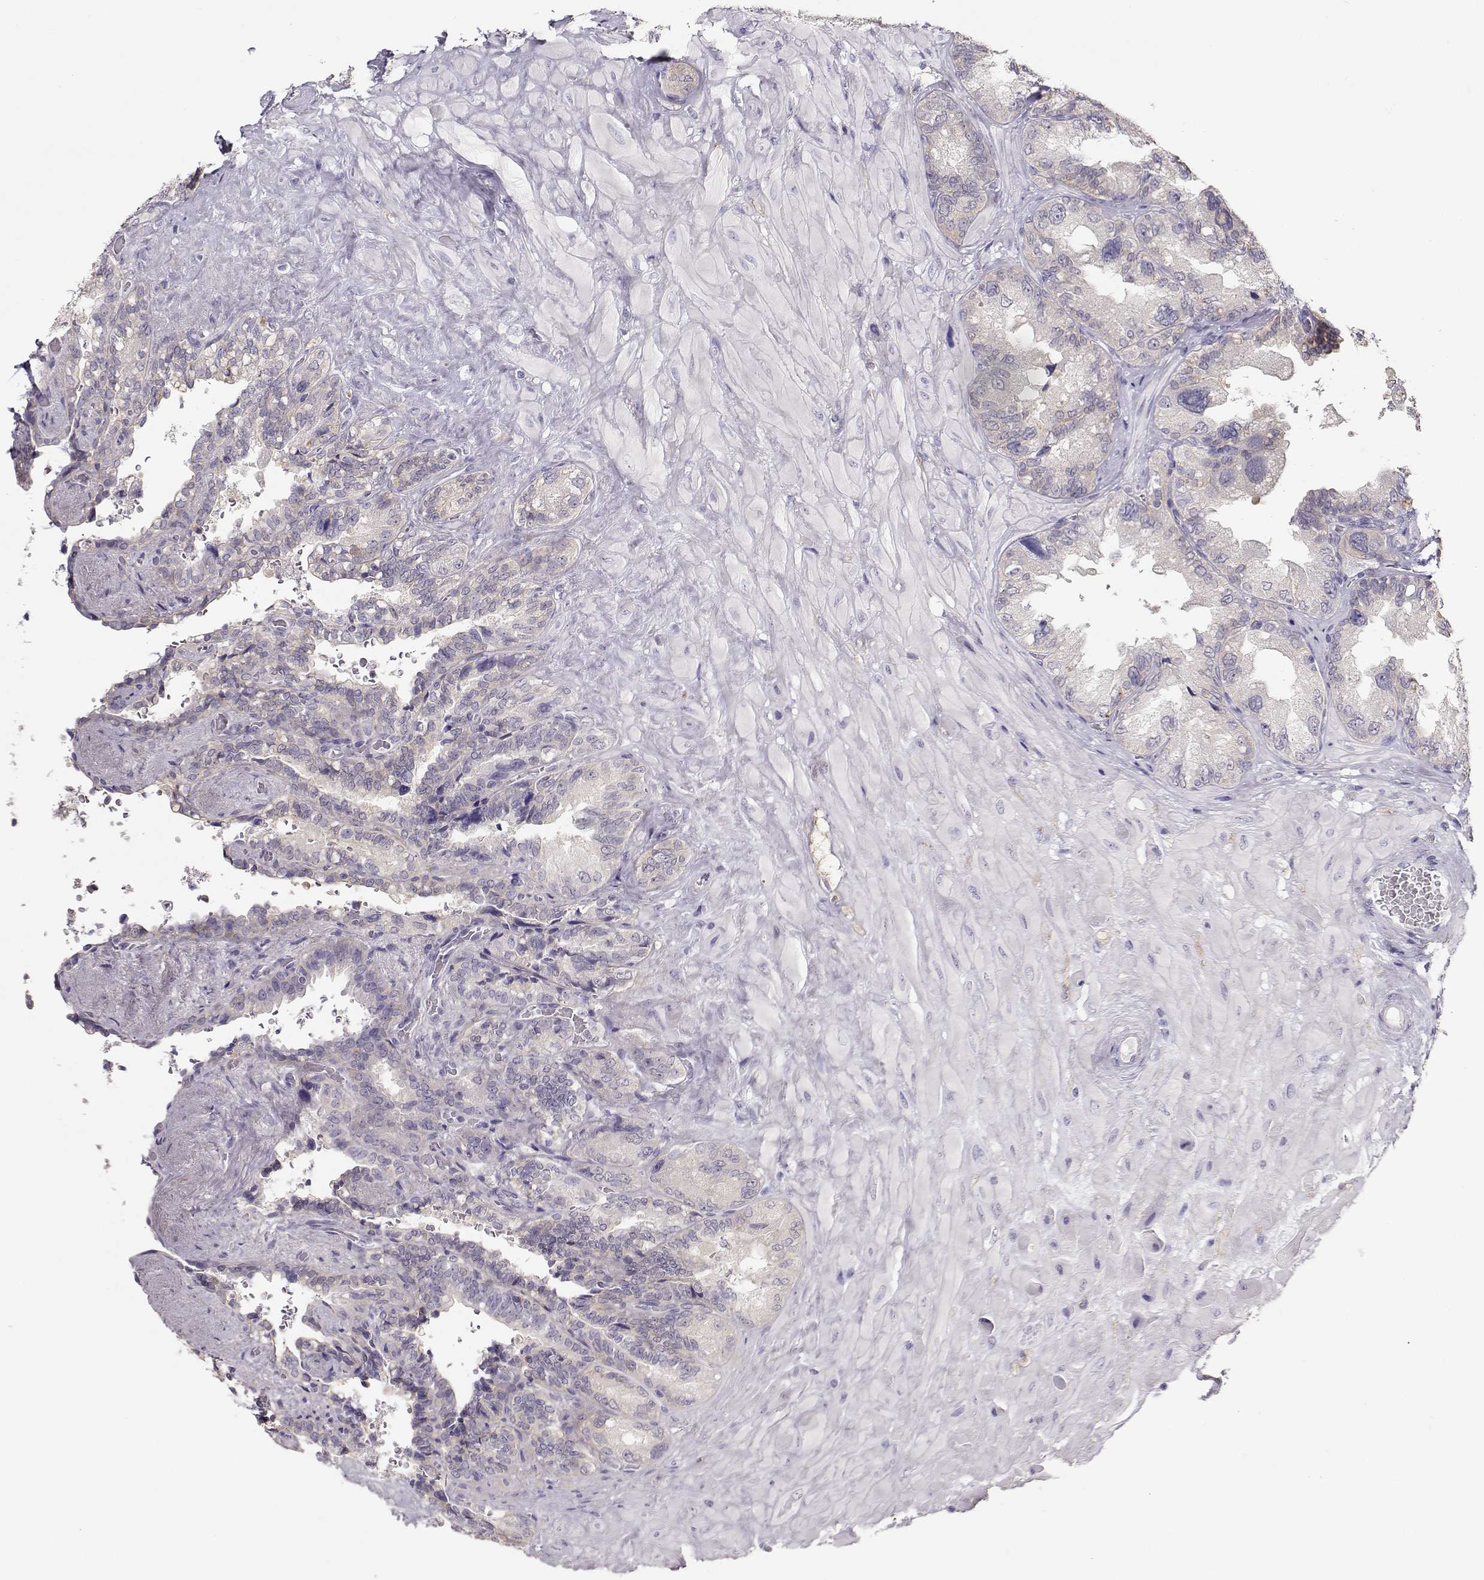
{"staining": {"intensity": "negative", "quantity": "none", "location": "none"}, "tissue": "seminal vesicle", "cell_type": "Glandular cells", "image_type": "normal", "snomed": [{"axis": "morphology", "description": "Normal tissue, NOS"}, {"axis": "topography", "description": "Seminal veicle"}], "caption": "IHC micrograph of unremarkable human seminal vesicle stained for a protein (brown), which demonstrates no staining in glandular cells.", "gene": "NDRG4", "patient": {"sex": "male", "age": 69}}